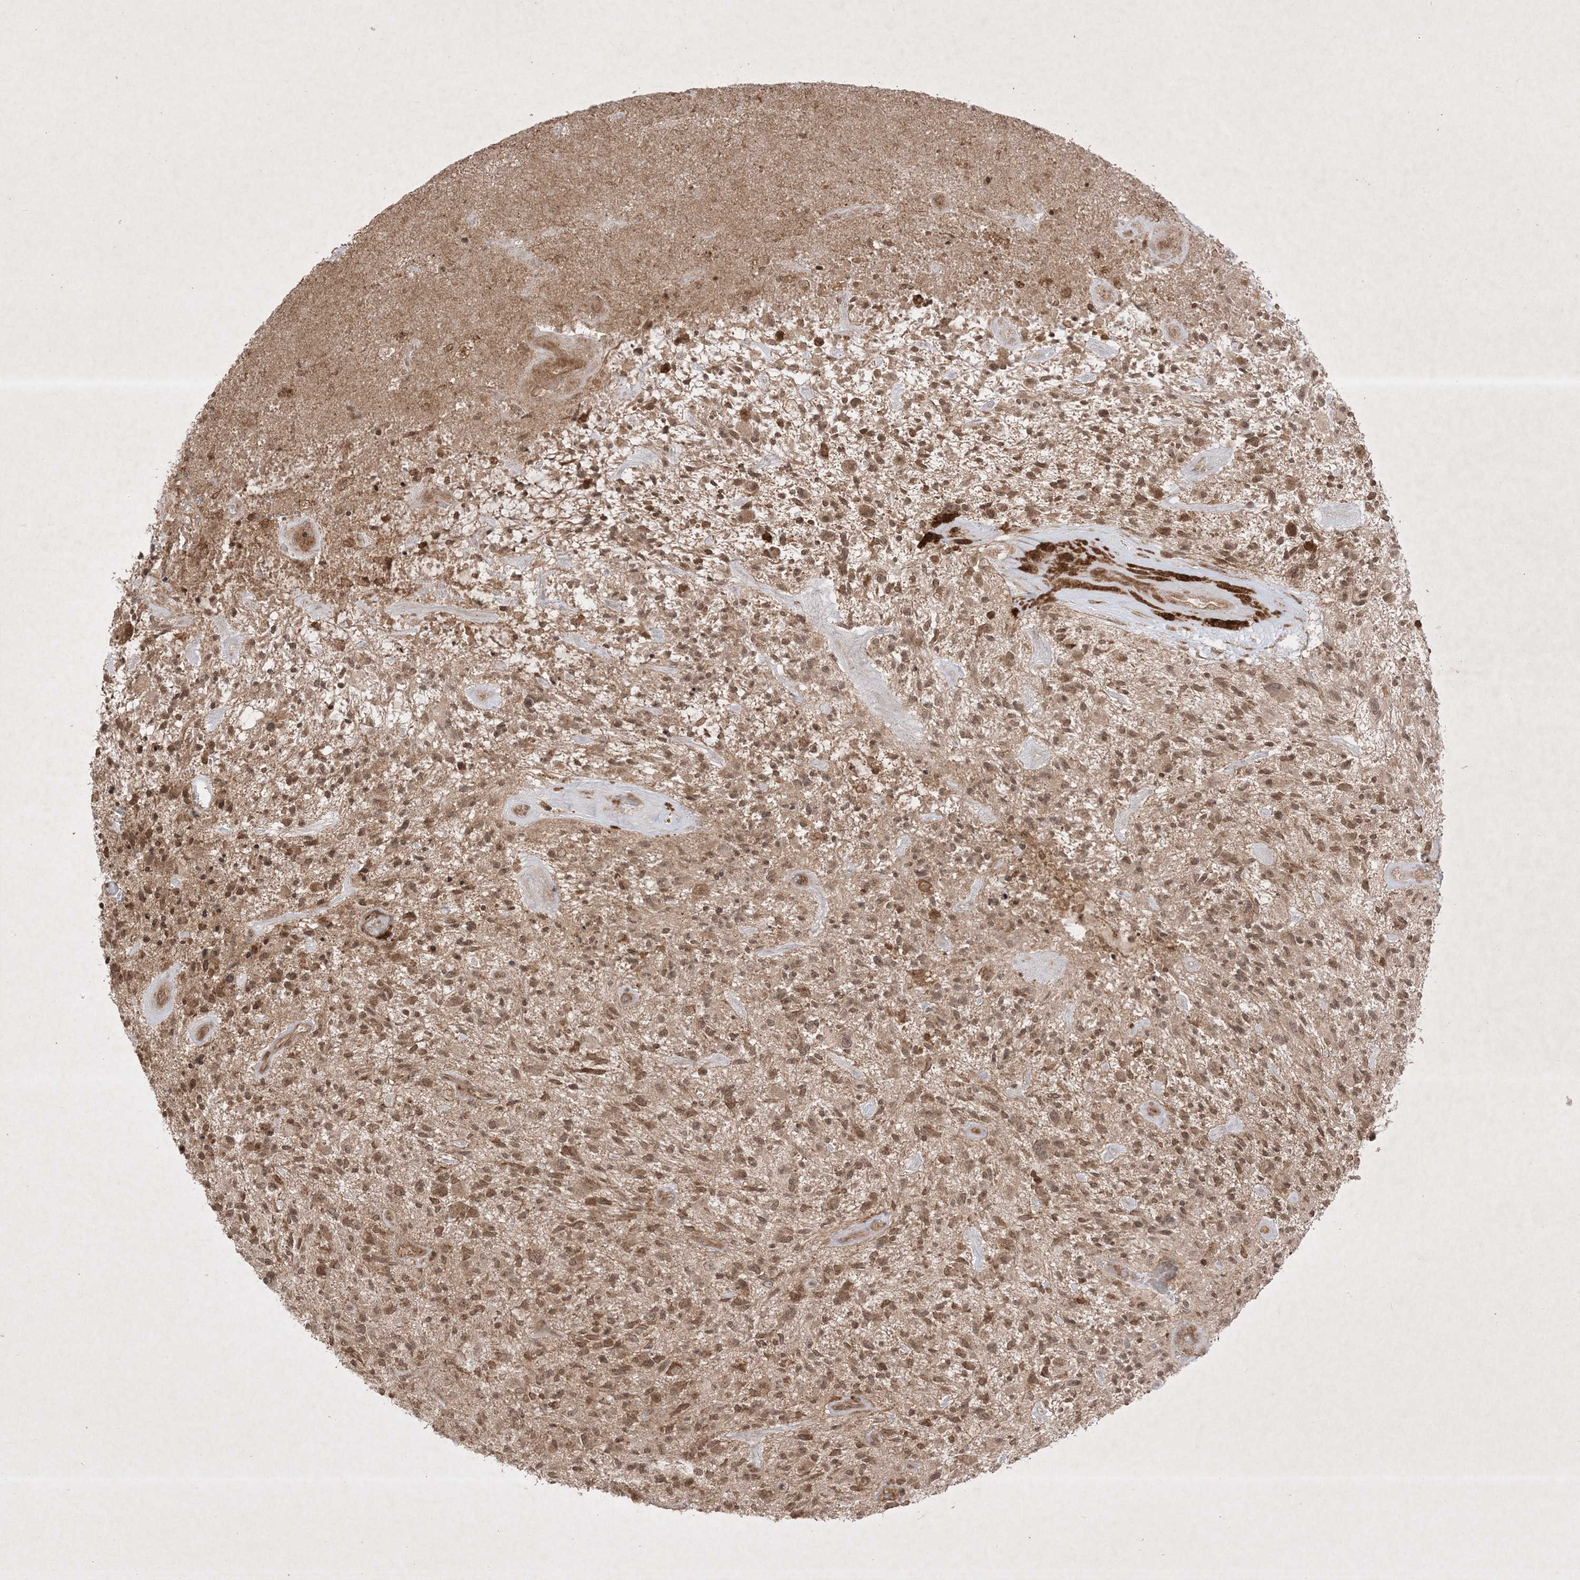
{"staining": {"intensity": "moderate", "quantity": ">75%", "location": "cytoplasmic/membranous,nuclear"}, "tissue": "glioma", "cell_type": "Tumor cells", "image_type": "cancer", "snomed": [{"axis": "morphology", "description": "Glioma, malignant, High grade"}, {"axis": "topography", "description": "Brain"}], "caption": "Tumor cells display medium levels of moderate cytoplasmic/membranous and nuclear staining in approximately >75% of cells in human glioma.", "gene": "PTK6", "patient": {"sex": "male", "age": 47}}